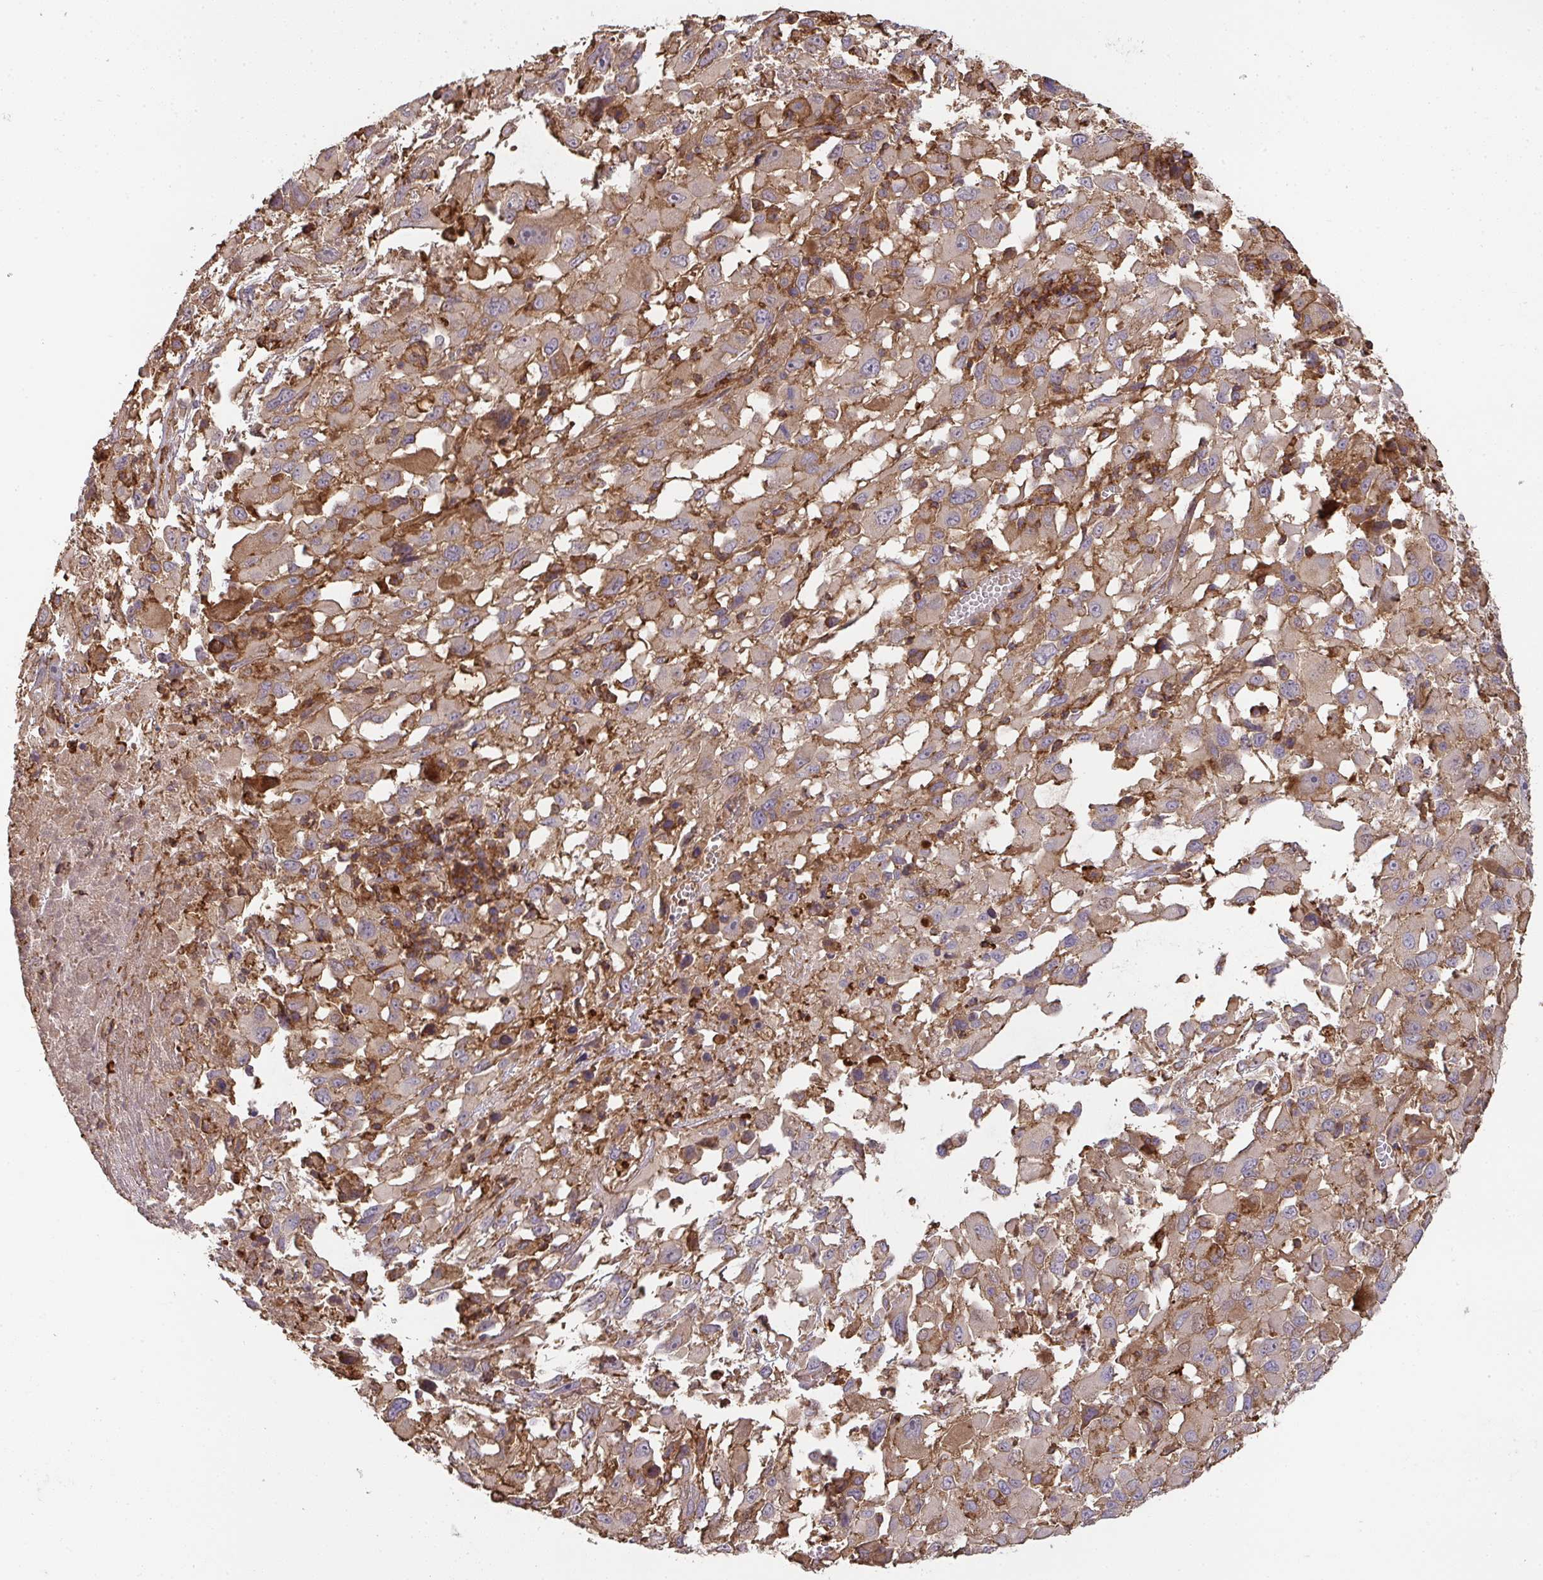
{"staining": {"intensity": "moderate", "quantity": "25%-75%", "location": "cytoplasmic/membranous"}, "tissue": "melanoma", "cell_type": "Tumor cells", "image_type": "cancer", "snomed": [{"axis": "morphology", "description": "Malignant melanoma, Metastatic site"}, {"axis": "topography", "description": "Soft tissue"}], "caption": "Malignant melanoma (metastatic site) stained with a brown dye exhibits moderate cytoplasmic/membranous positive positivity in about 25%-75% of tumor cells.", "gene": "TNMD", "patient": {"sex": "male", "age": 50}}